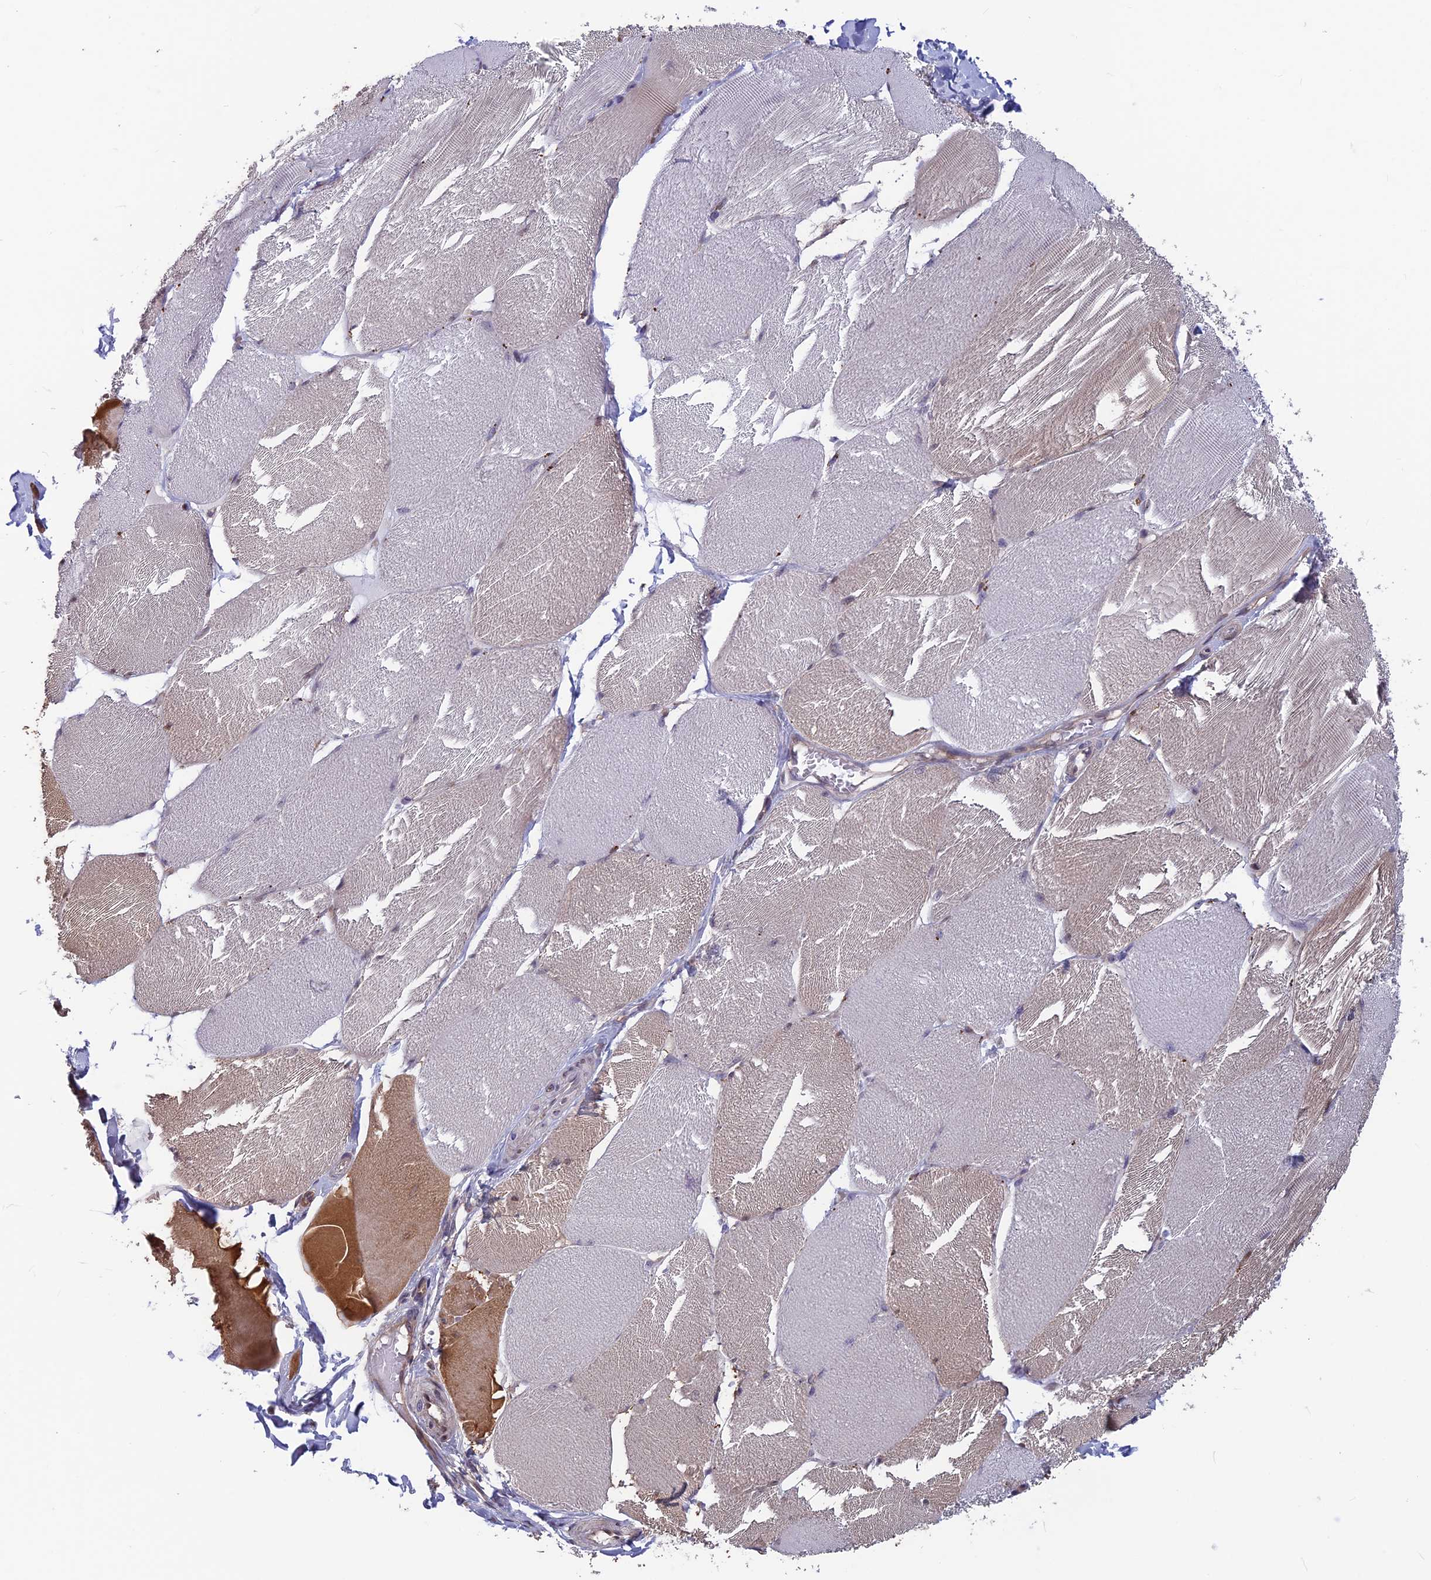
{"staining": {"intensity": "moderate", "quantity": "<25%", "location": "cytoplasmic/membranous"}, "tissue": "skeletal muscle", "cell_type": "Myocytes", "image_type": "normal", "snomed": [{"axis": "morphology", "description": "Normal tissue, NOS"}, {"axis": "topography", "description": "Skin"}, {"axis": "topography", "description": "Skeletal muscle"}], "caption": "An immunohistochemistry (IHC) histopathology image of benign tissue is shown. Protein staining in brown labels moderate cytoplasmic/membranous positivity in skeletal muscle within myocytes.", "gene": "MAST2", "patient": {"sex": "male", "age": 83}}